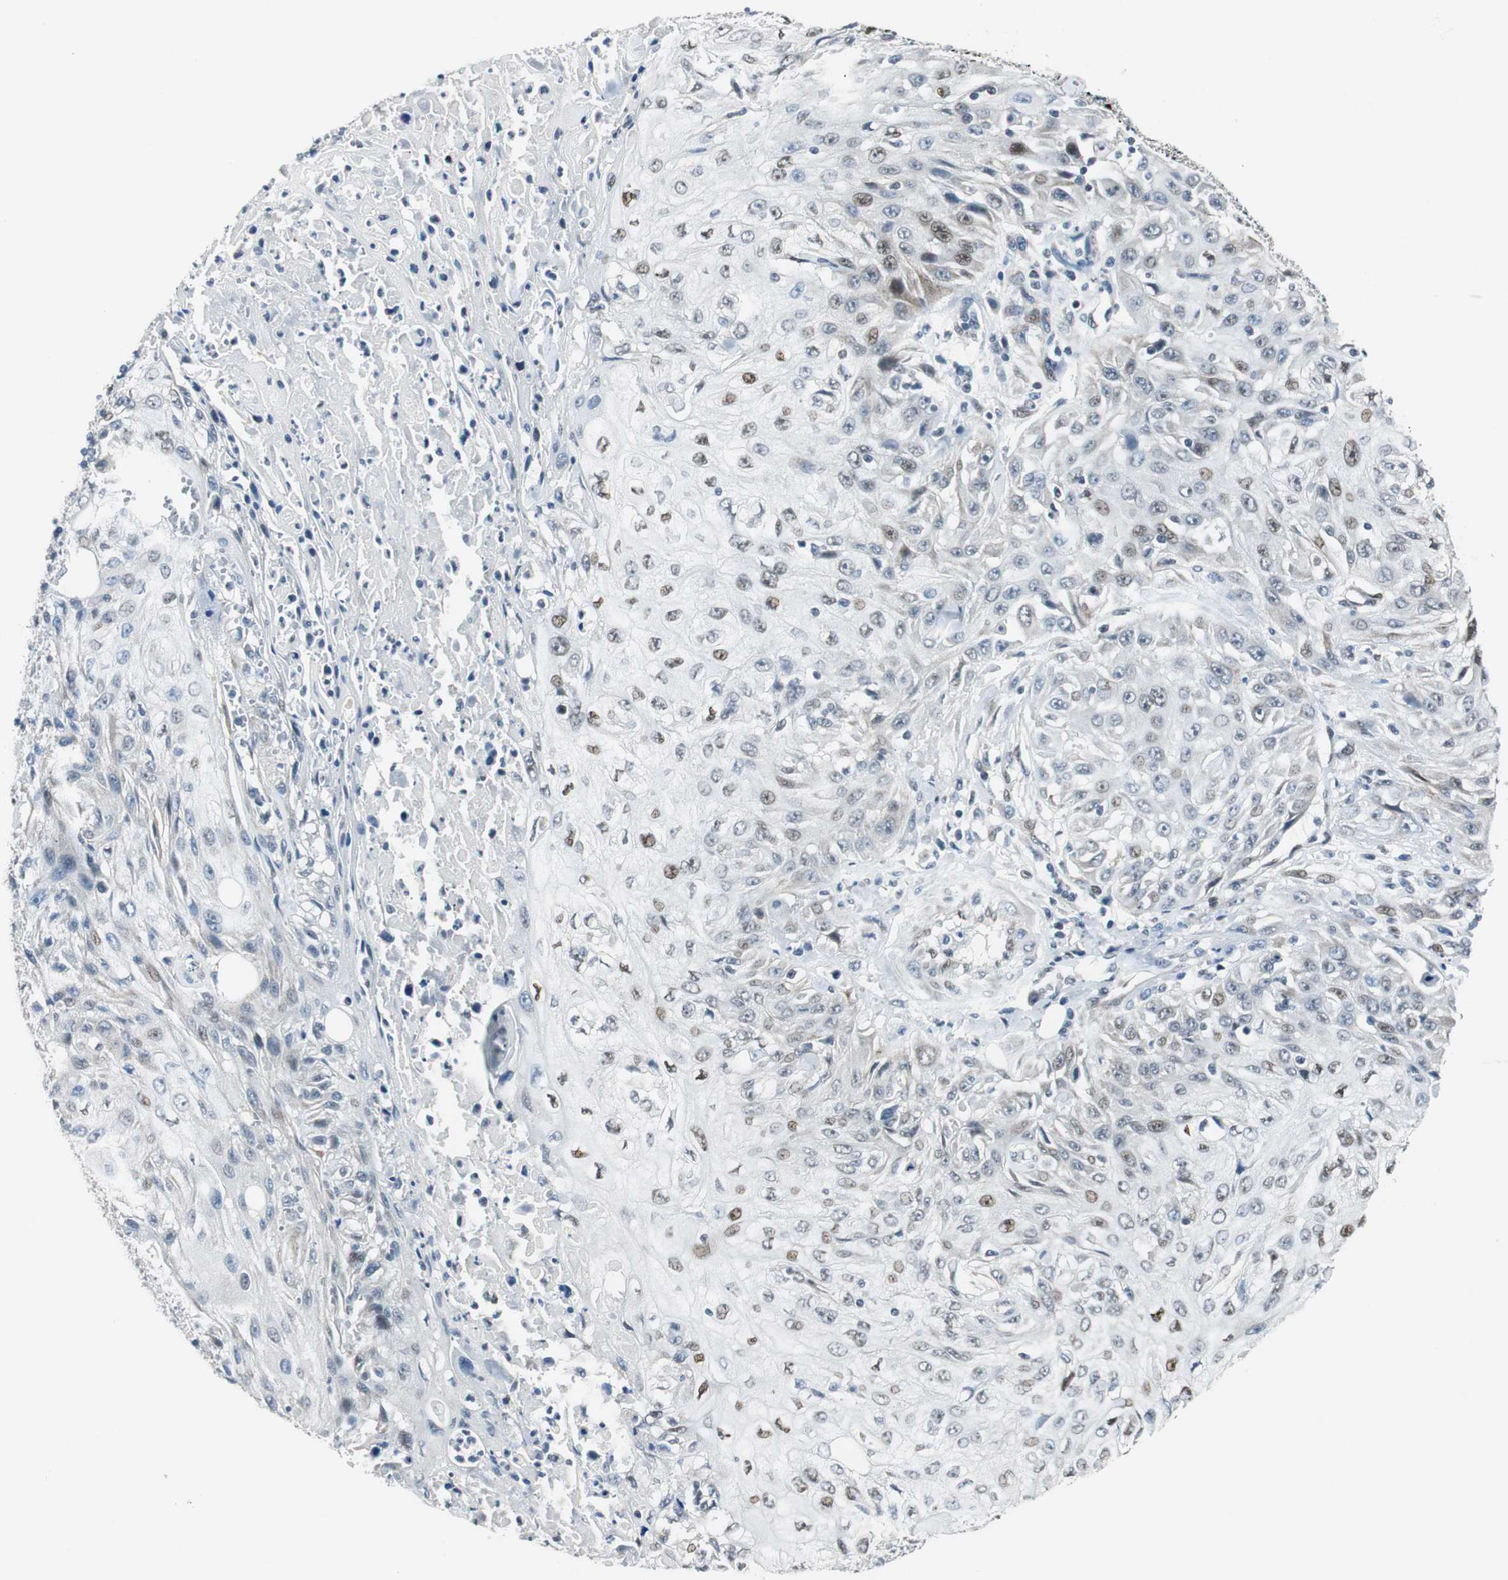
{"staining": {"intensity": "moderate", "quantity": "<25%", "location": "nuclear"}, "tissue": "skin cancer", "cell_type": "Tumor cells", "image_type": "cancer", "snomed": [{"axis": "morphology", "description": "Squamous cell carcinoma, NOS"}, {"axis": "topography", "description": "Skin"}], "caption": "The image exhibits staining of skin cancer, revealing moderate nuclear protein expression (brown color) within tumor cells.", "gene": "AJUBA", "patient": {"sex": "male", "age": 75}}